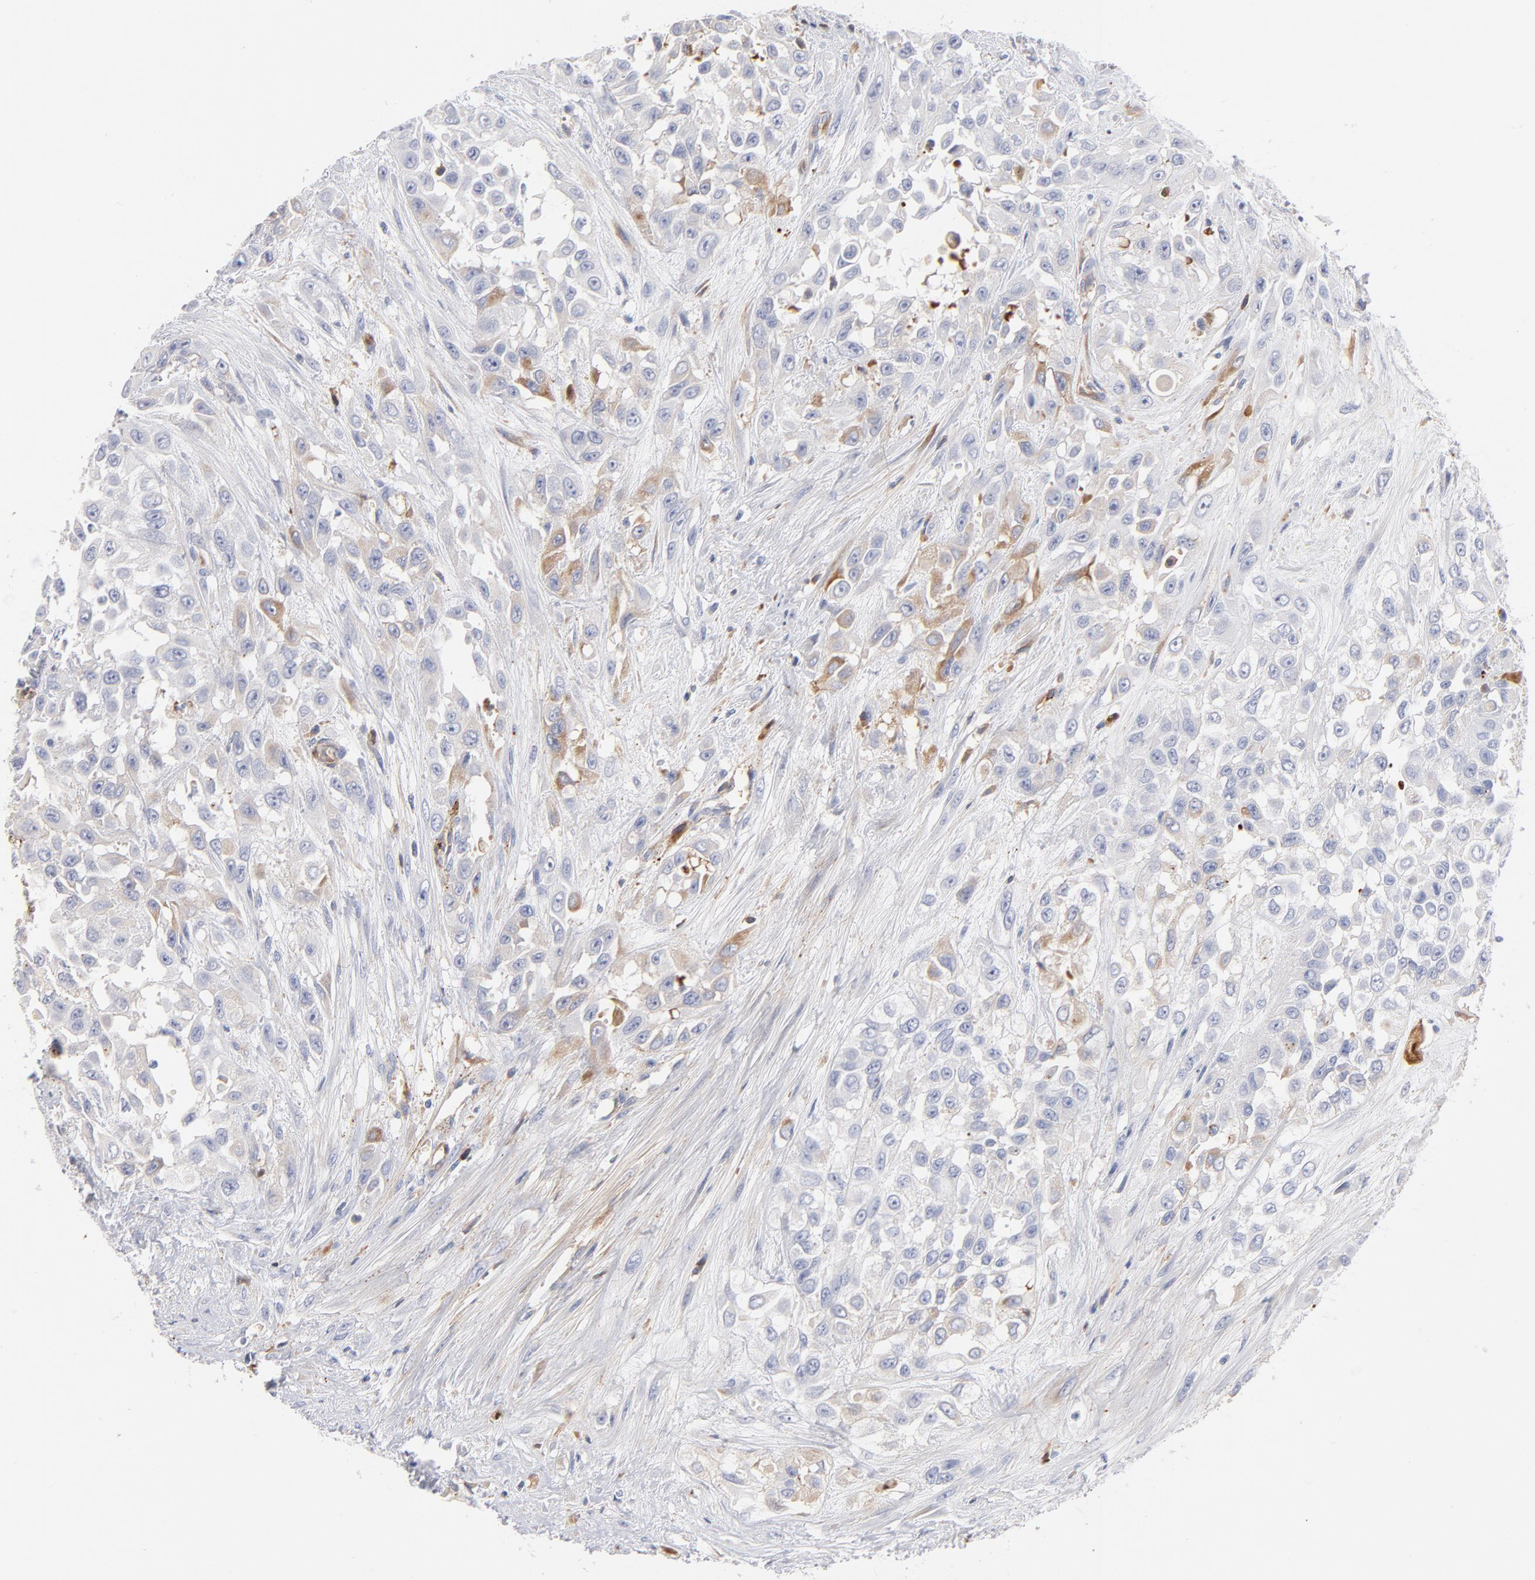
{"staining": {"intensity": "negative", "quantity": "none", "location": "none"}, "tissue": "urothelial cancer", "cell_type": "Tumor cells", "image_type": "cancer", "snomed": [{"axis": "morphology", "description": "Urothelial carcinoma, High grade"}, {"axis": "topography", "description": "Urinary bladder"}], "caption": "High magnification brightfield microscopy of urothelial cancer stained with DAB (3,3'-diaminobenzidine) (brown) and counterstained with hematoxylin (blue): tumor cells show no significant positivity. The staining is performed using DAB brown chromogen with nuclei counter-stained in using hematoxylin.", "gene": "PLAT", "patient": {"sex": "male", "age": 57}}